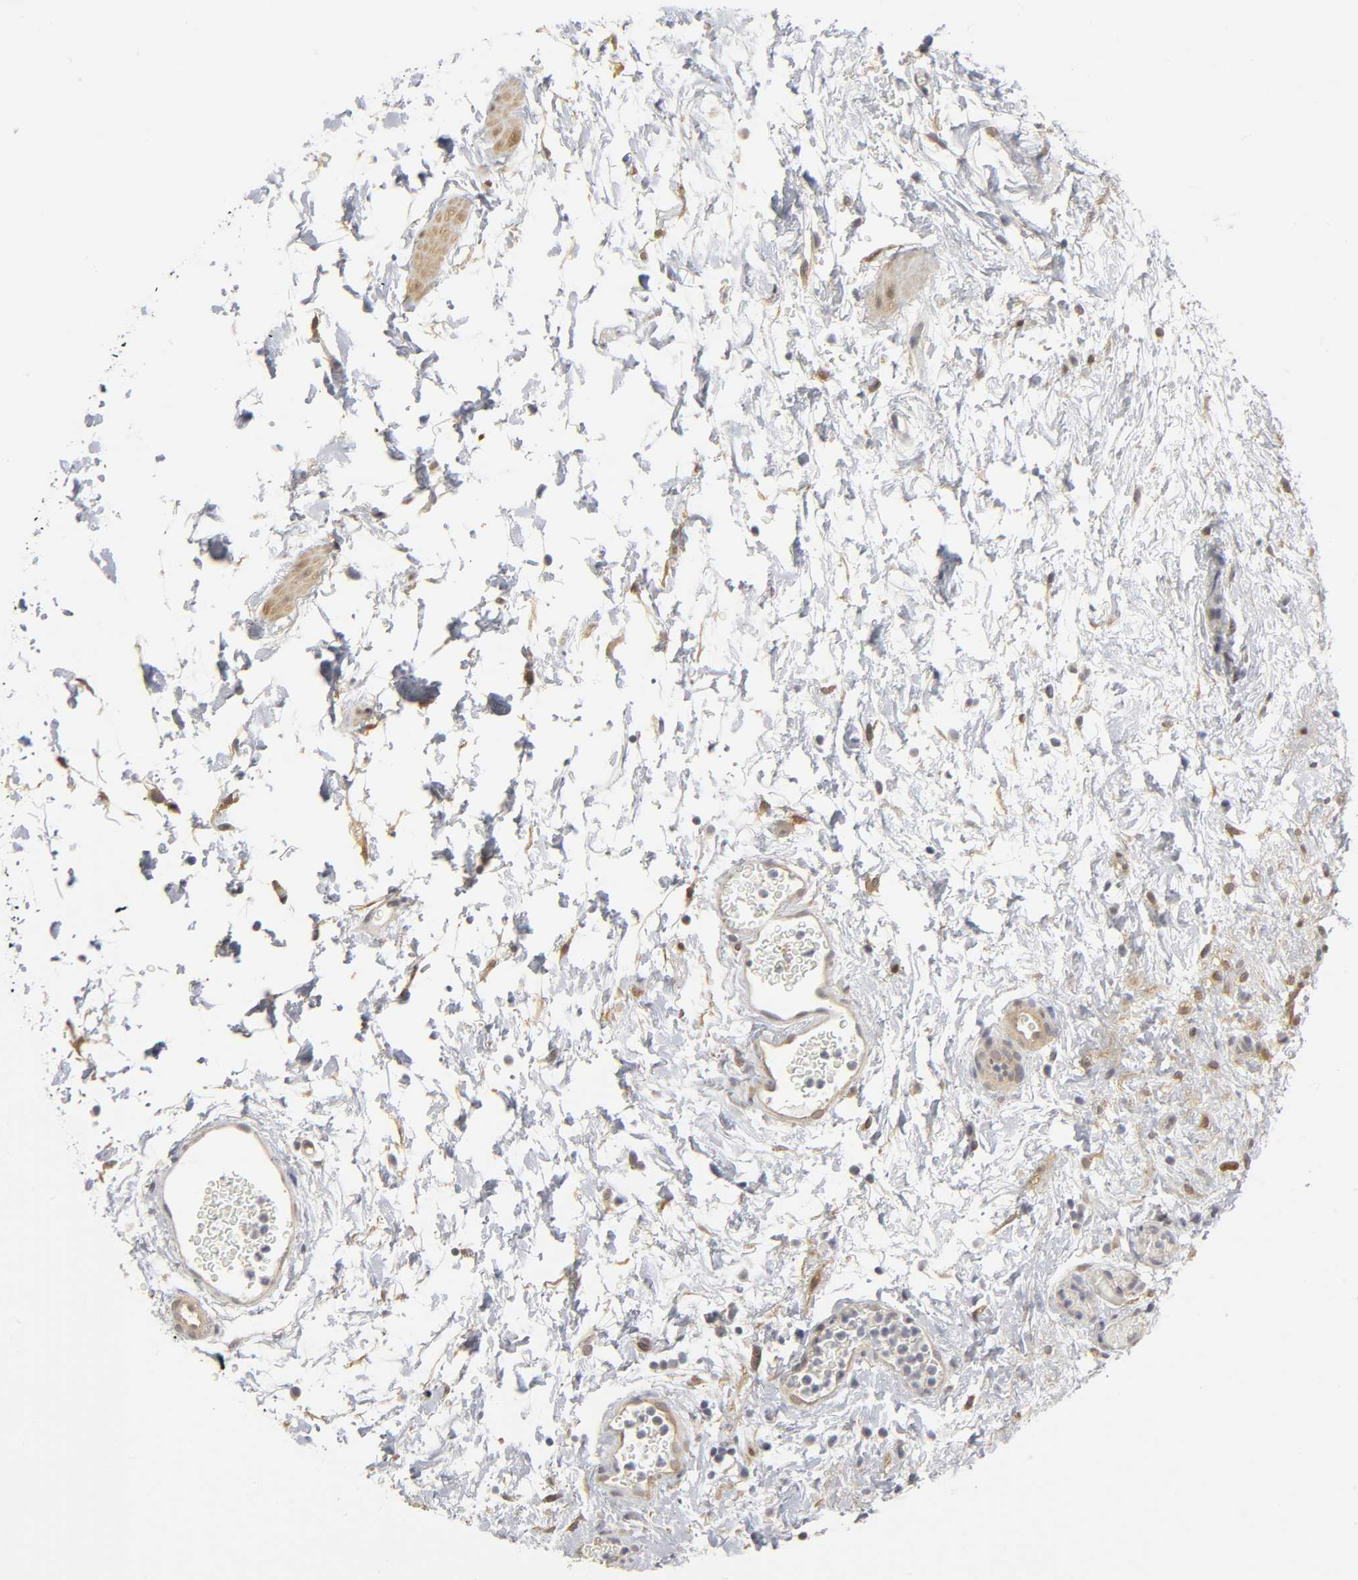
{"staining": {"intensity": "weak", "quantity": ">75%", "location": "cytoplasmic/membranous,nuclear"}, "tissue": "urinary bladder", "cell_type": "Urothelial cells", "image_type": "normal", "snomed": [{"axis": "morphology", "description": "Normal tissue, NOS"}, {"axis": "topography", "description": "Urinary bladder"}], "caption": "Protein staining by immunohistochemistry shows weak cytoplasmic/membranous,nuclear expression in about >75% of urothelial cells in normal urinary bladder. The protein is shown in brown color, while the nuclei are stained blue.", "gene": "PDLIM3", "patient": {"sex": "male", "age": 51}}